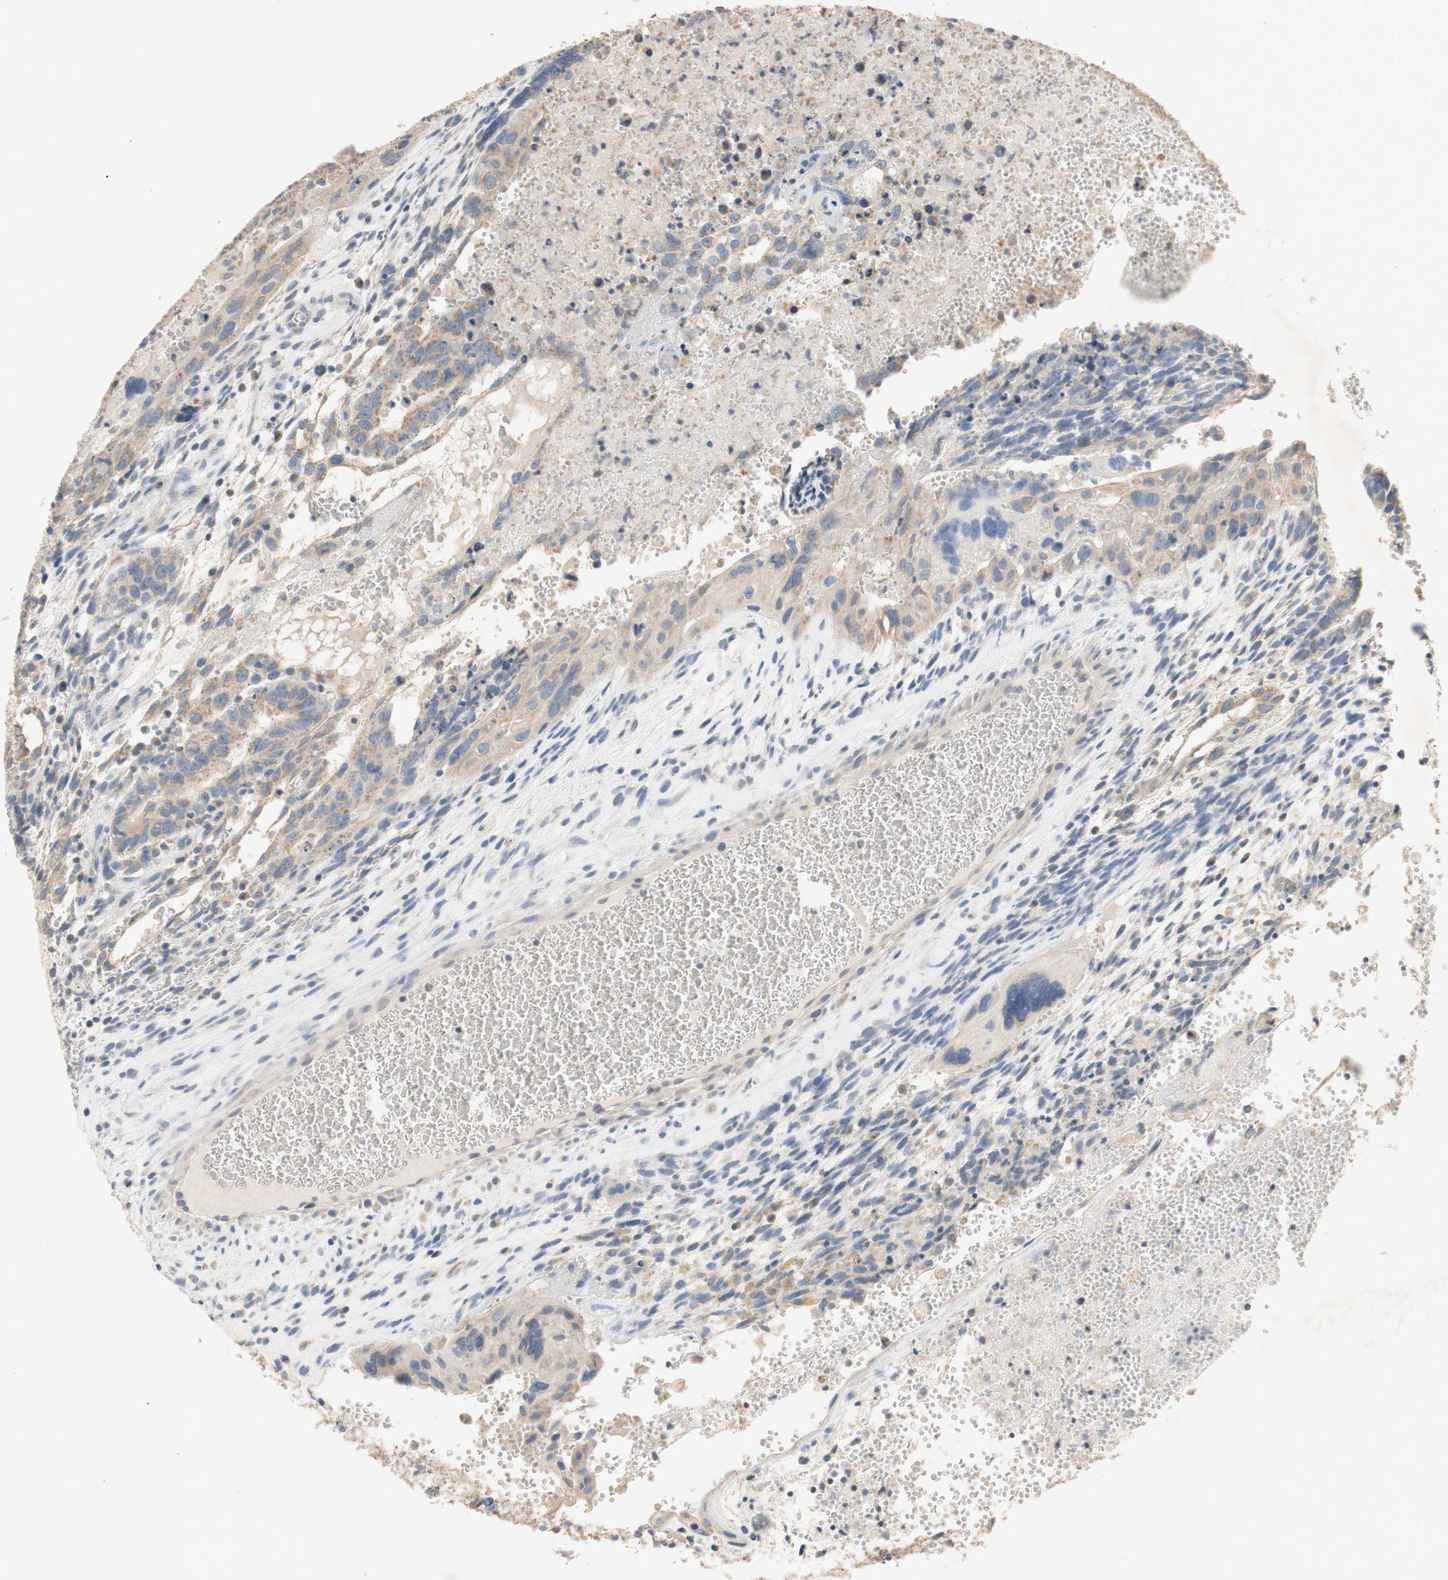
{"staining": {"intensity": "moderate", "quantity": "25%-75%", "location": "cytoplasmic/membranous"}, "tissue": "testis cancer", "cell_type": "Tumor cells", "image_type": "cancer", "snomed": [{"axis": "morphology", "description": "Seminoma, NOS"}, {"axis": "morphology", "description": "Carcinoma, Embryonal, NOS"}, {"axis": "topography", "description": "Testis"}], "caption": "A brown stain highlights moderate cytoplasmic/membranous staining of a protein in embryonal carcinoma (testis) tumor cells.", "gene": "PTGIS", "patient": {"sex": "male", "age": 52}}